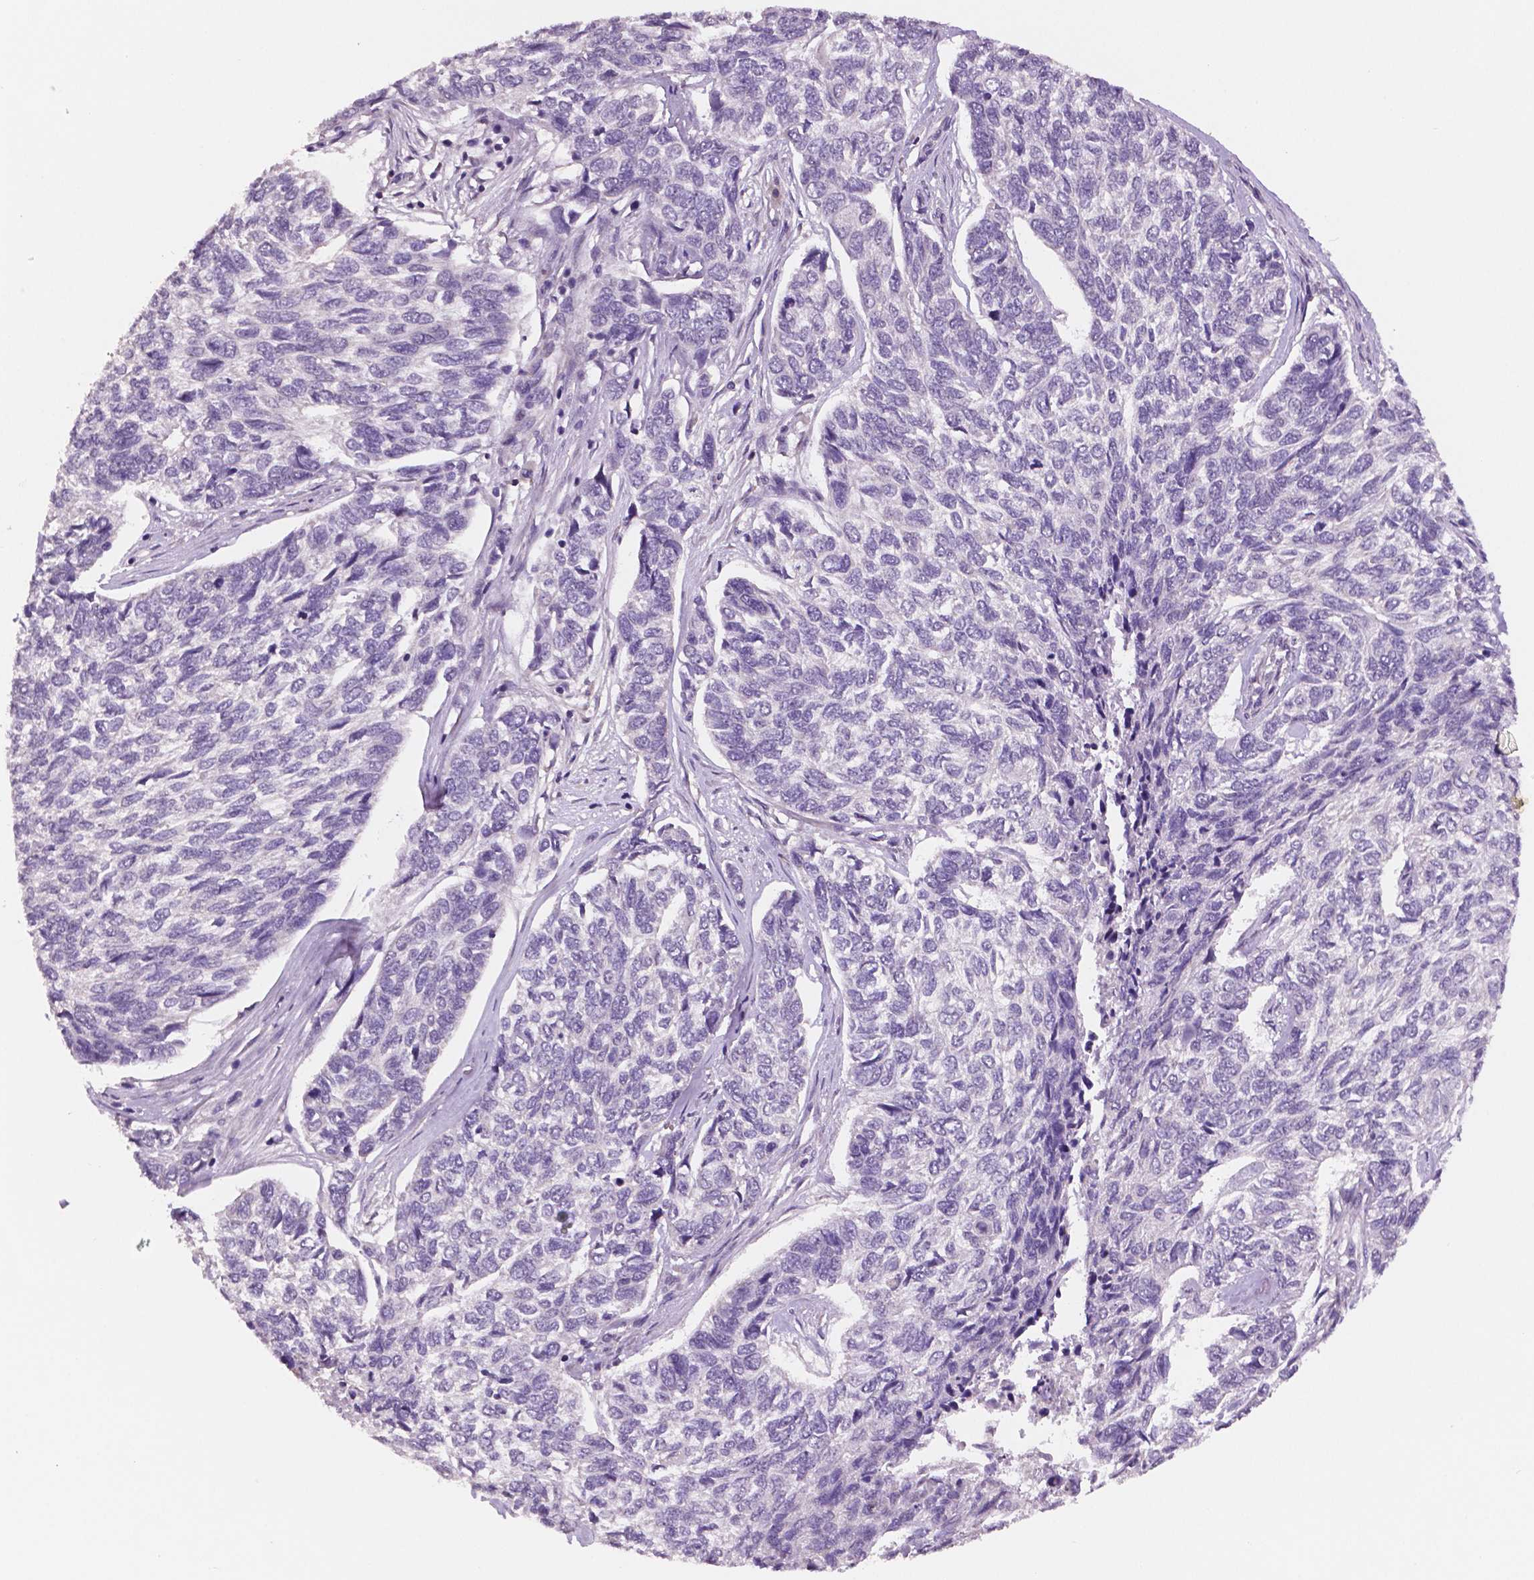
{"staining": {"intensity": "negative", "quantity": "none", "location": "none"}, "tissue": "skin cancer", "cell_type": "Tumor cells", "image_type": "cancer", "snomed": [{"axis": "morphology", "description": "Basal cell carcinoma"}, {"axis": "topography", "description": "Skin"}], "caption": "DAB (3,3'-diaminobenzidine) immunohistochemical staining of skin cancer shows no significant staining in tumor cells.", "gene": "STAT3", "patient": {"sex": "female", "age": 65}}